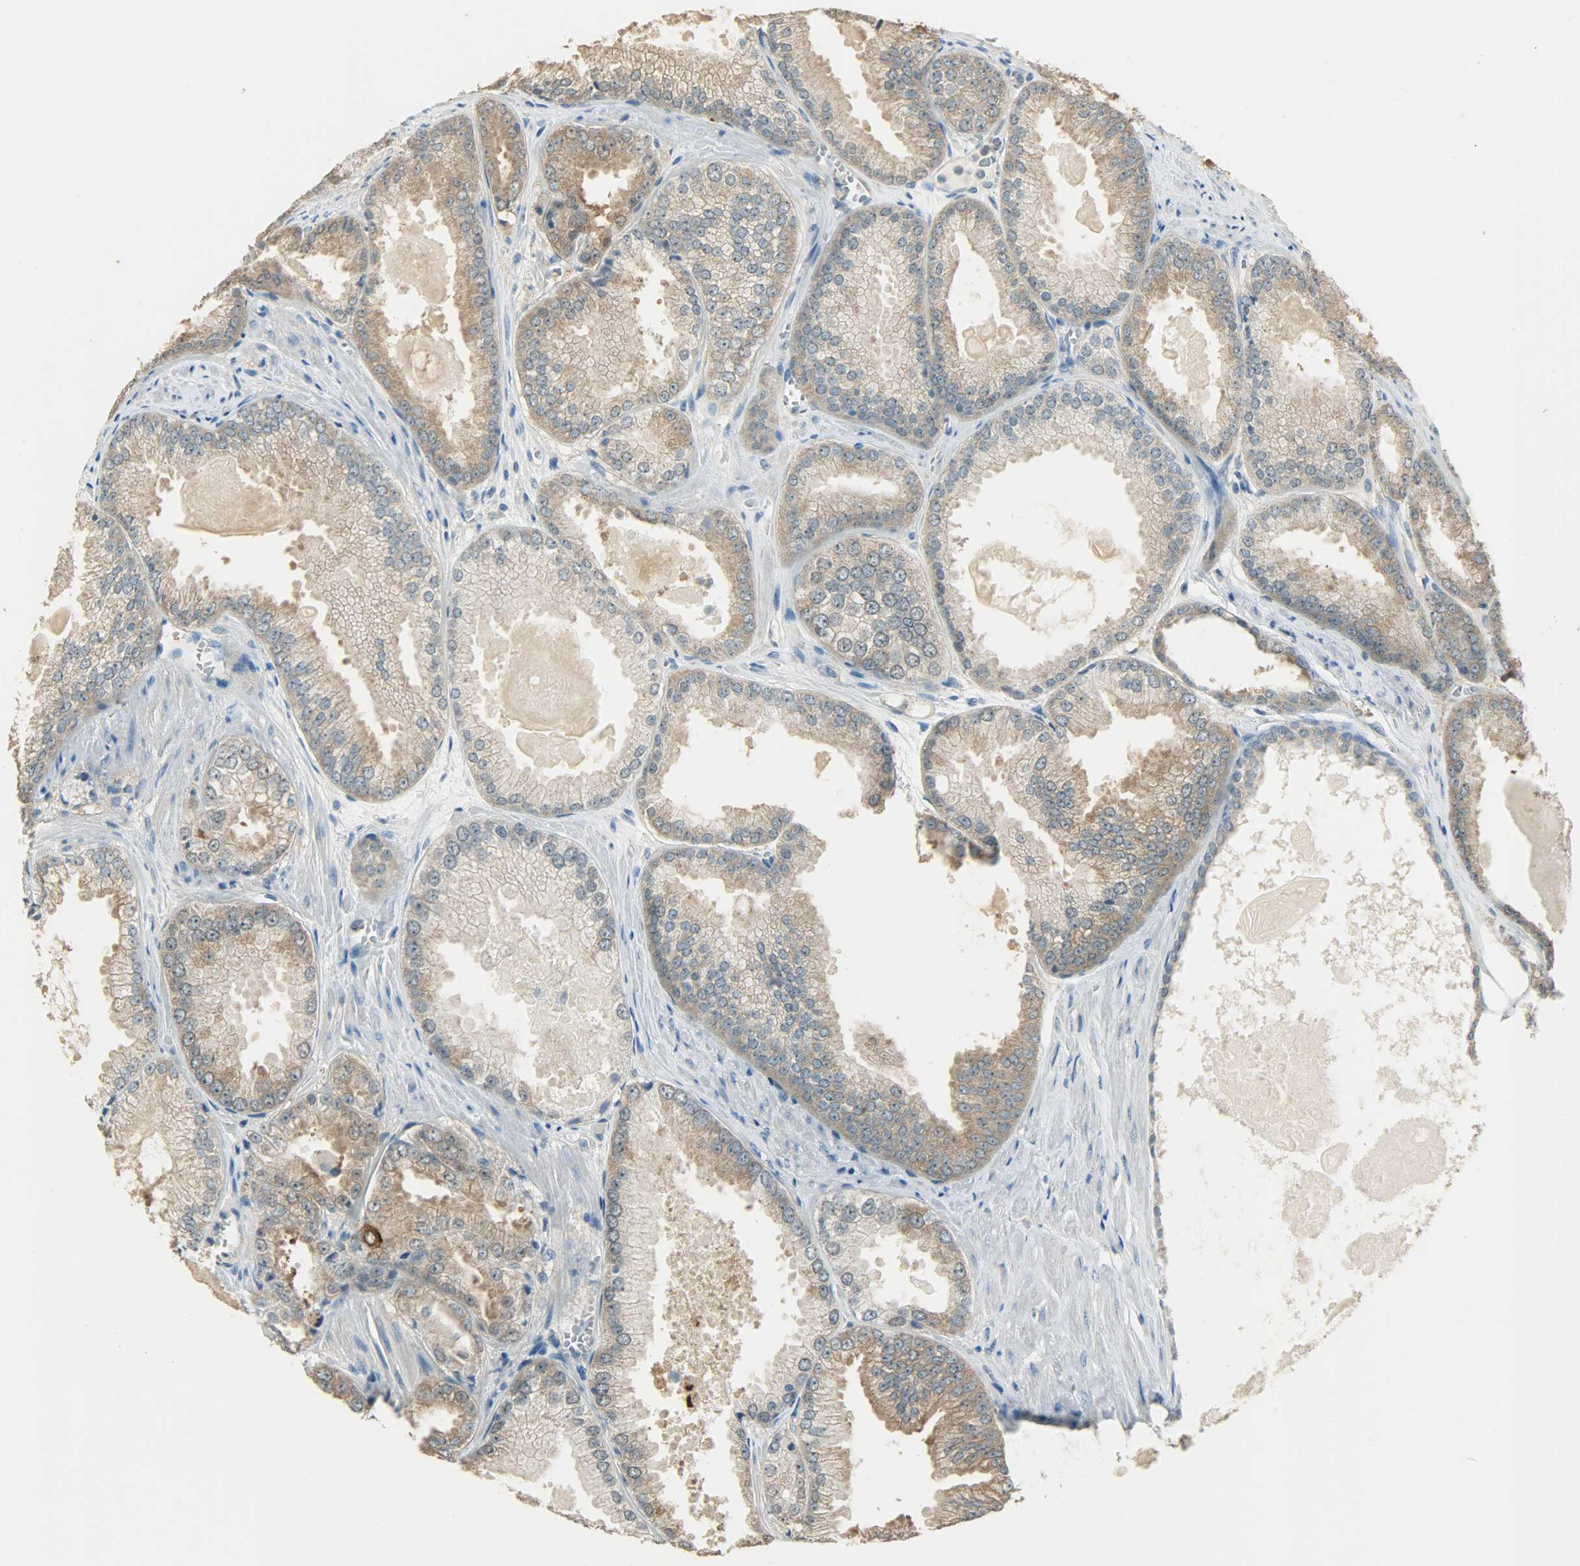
{"staining": {"intensity": "moderate", "quantity": ">75%", "location": "cytoplasmic/membranous,nuclear"}, "tissue": "prostate cancer", "cell_type": "Tumor cells", "image_type": "cancer", "snomed": [{"axis": "morphology", "description": "Adenocarcinoma, High grade"}, {"axis": "topography", "description": "Prostate"}], "caption": "This is an image of immunohistochemistry staining of adenocarcinoma (high-grade) (prostate), which shows moderate expression in the cytoplasmic/membranous and nuclear of tumor cells.", "gene": "PRMT5", "patient": {"sex": "male", "age": 61}}